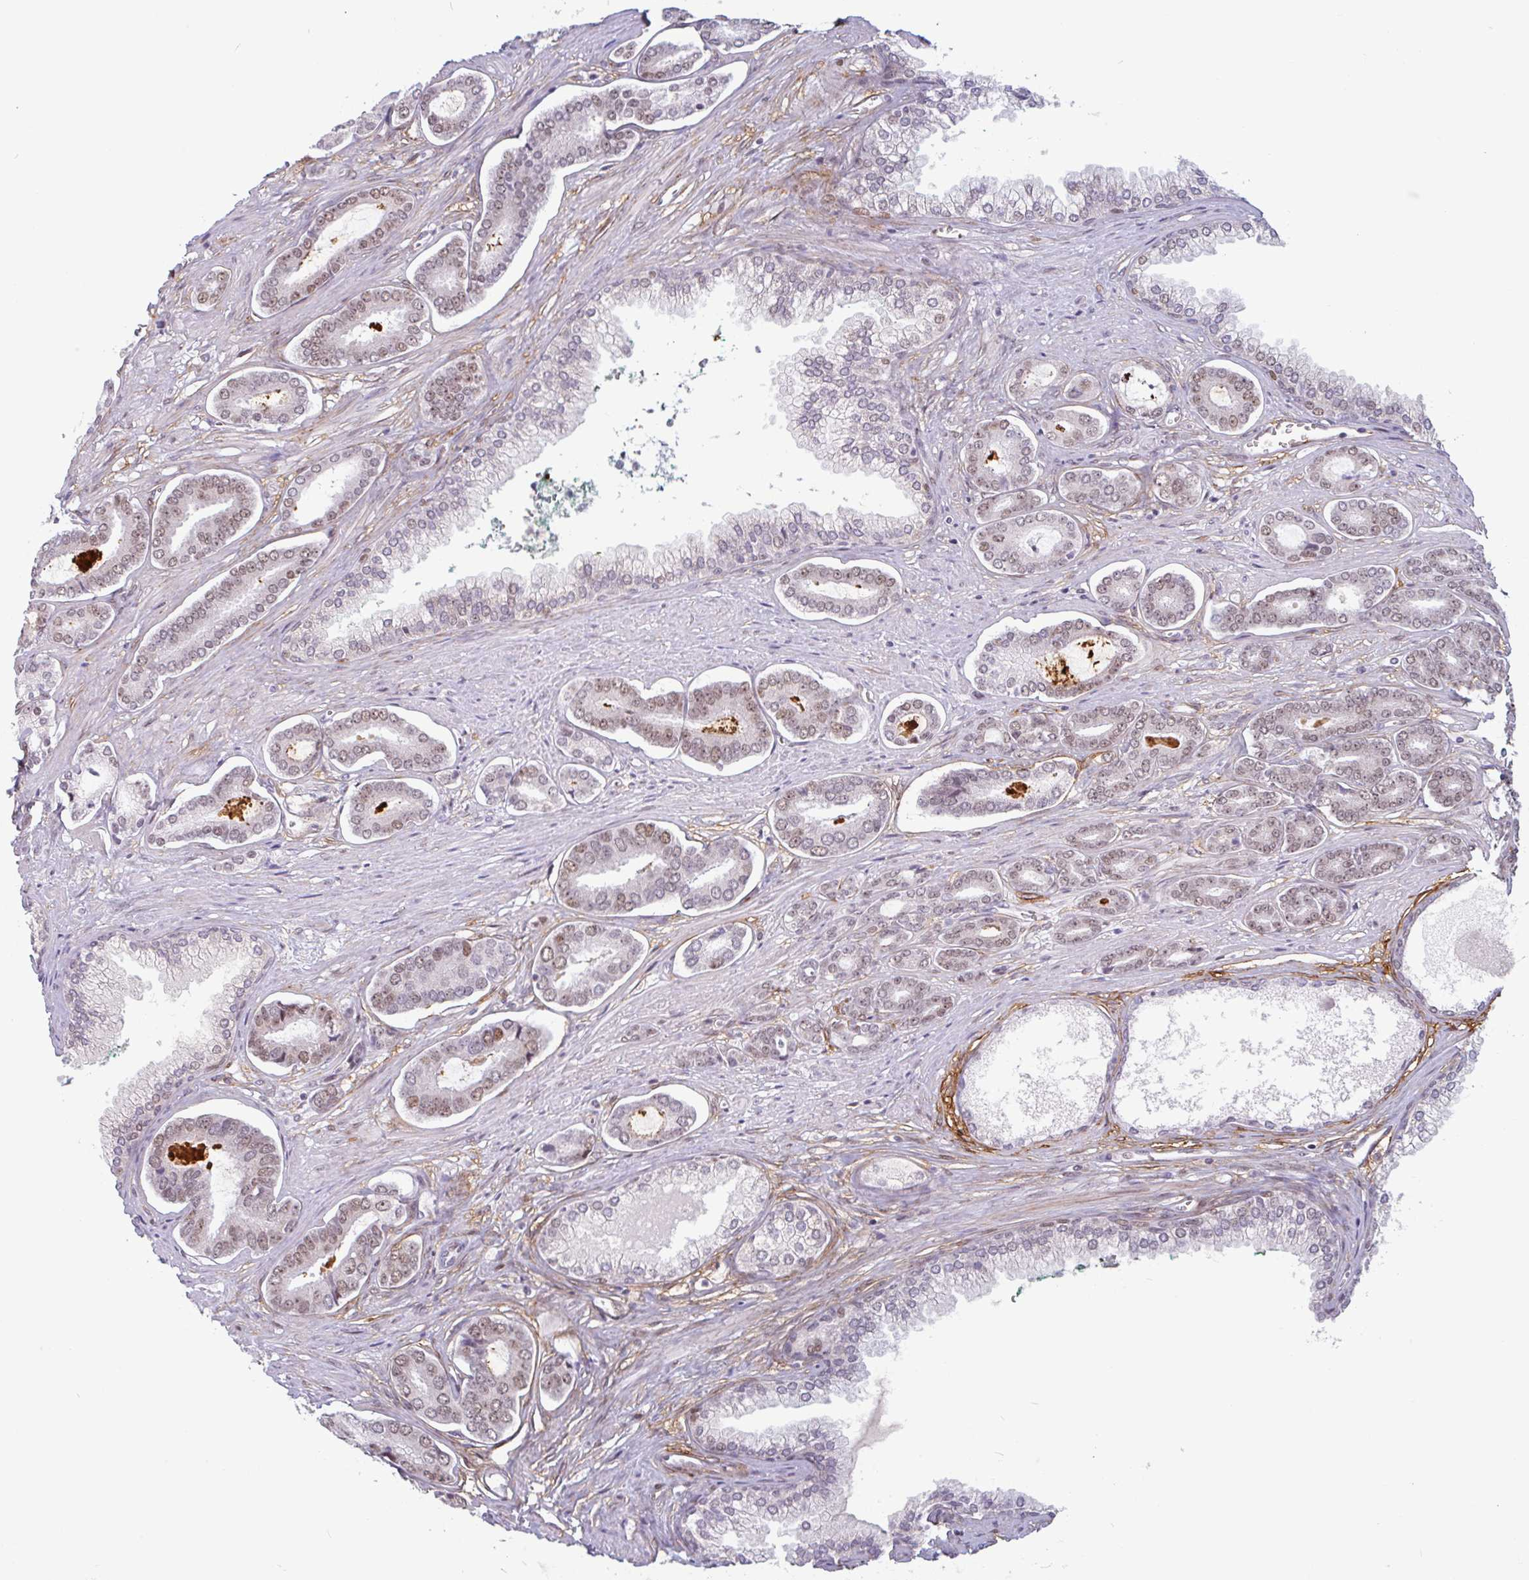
{"staining": {"intensity": "weak", "quantity": "25%-75%", "location": "nuclear"}, "tissue": "prostate cancer", "cell_type": "Tumor cells", "image_type": "cancer", "snomed": [{"axis": "morphology", "description": "Adenocarcinoma, NOS"}, {"axis": "topography", "description": "Prostate and seminal vesicle, NOS"}], "caption": "Prostate adenocarcinoma stained with DAB (3,3'-diaminobenzidine) immunohistochemistry demonstrates low levels of weak nuclear expression in about 25%-75% of tumor cells.", "gene": "TMEM119", "patient": {"sex": "male", "age": 76}}